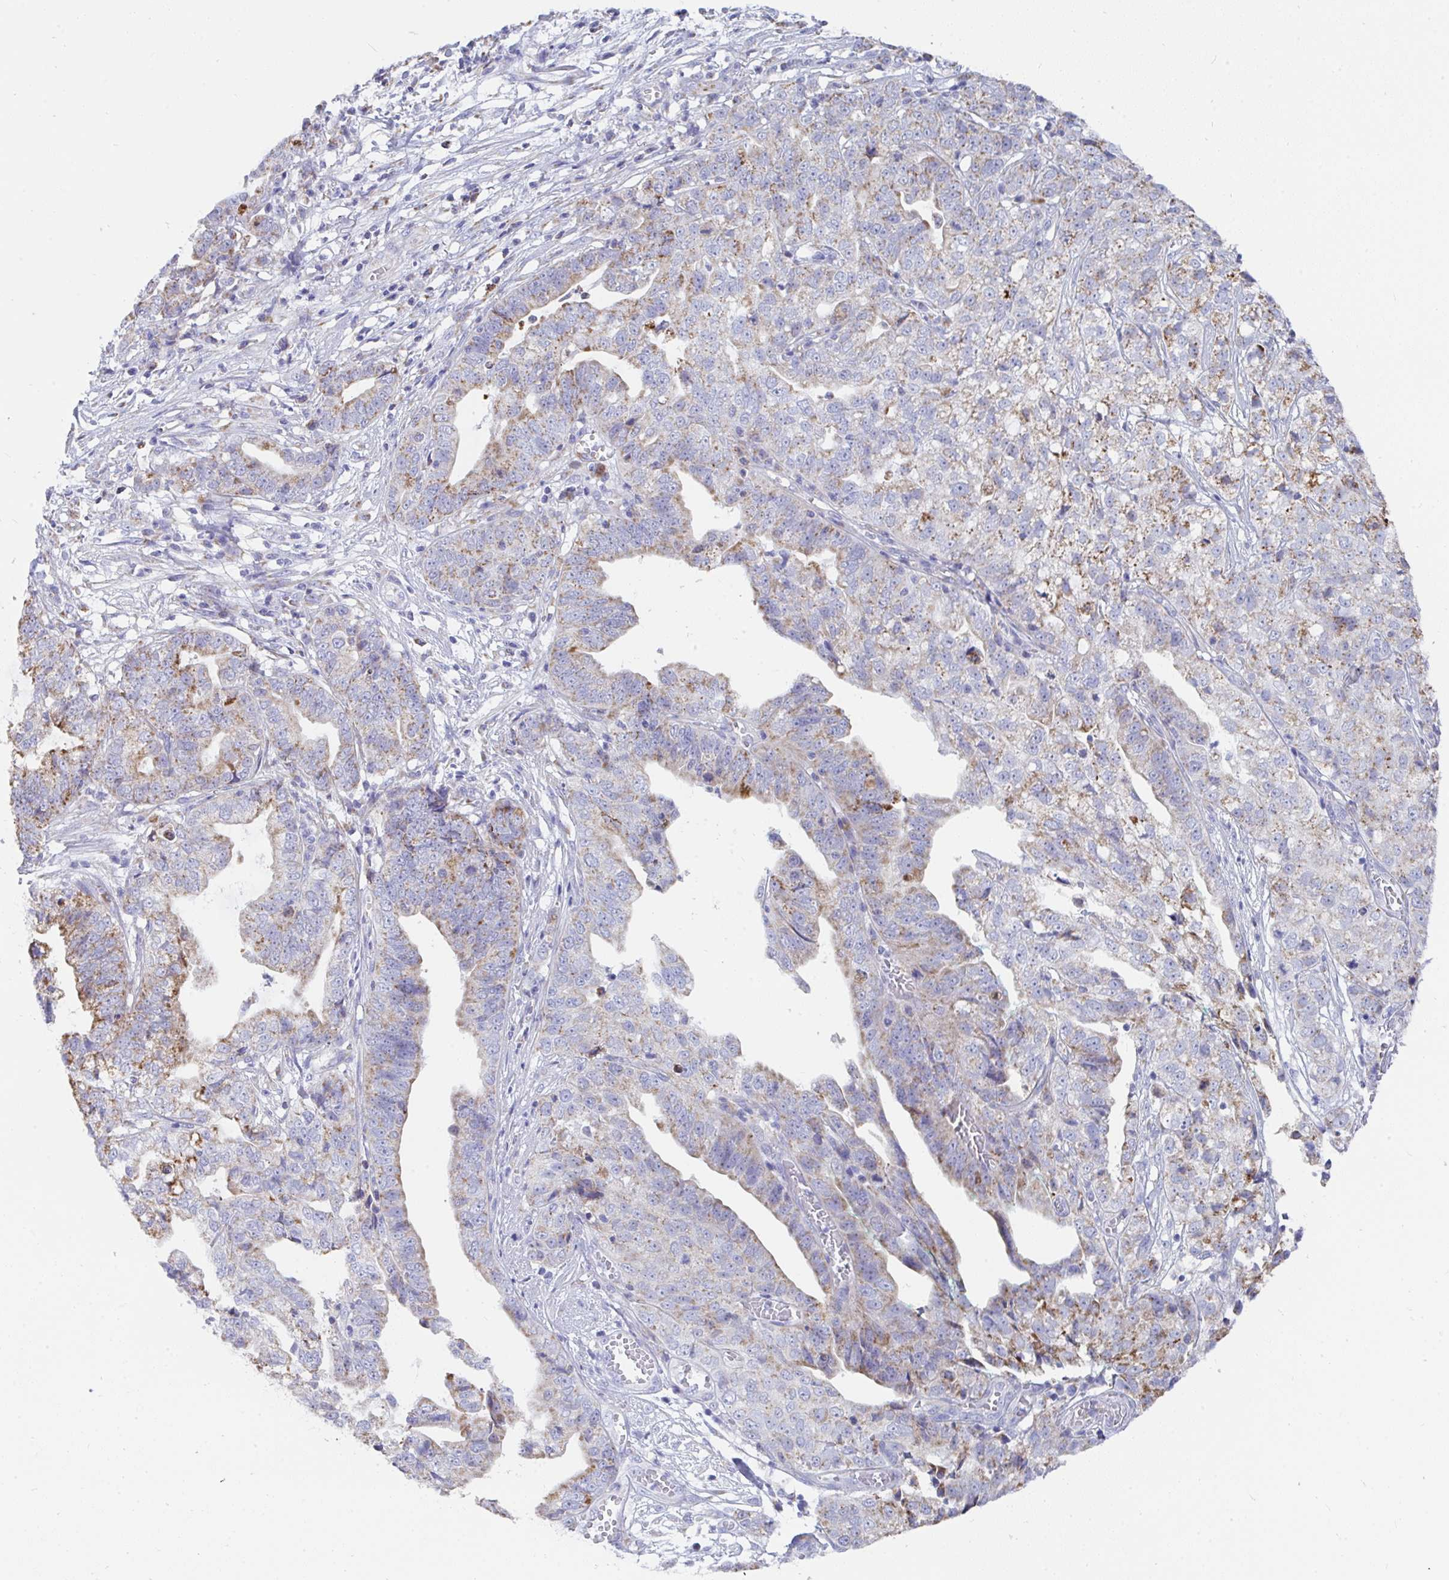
{"staining": {"intensity": "moderate", "quantity": "<25%", "location": "cytoplasmic/membranous"}, "tissue": "stomach cancer", "cell_type": "Tumor cells", "image_type": "cancer", "snomed": [{"axis": "morphology", "description": "Adenocarcinoma, NOS"}, {"axis": "topography", "description": "Stomach, upper"}], "caption": "Moderate cytoplasmic/membranous protein staining is appreciated in approximately <25% of tumor cells in stomach cancer.", "gene": "AIFM1", "patient": {"sex": "female", "age": 67}}